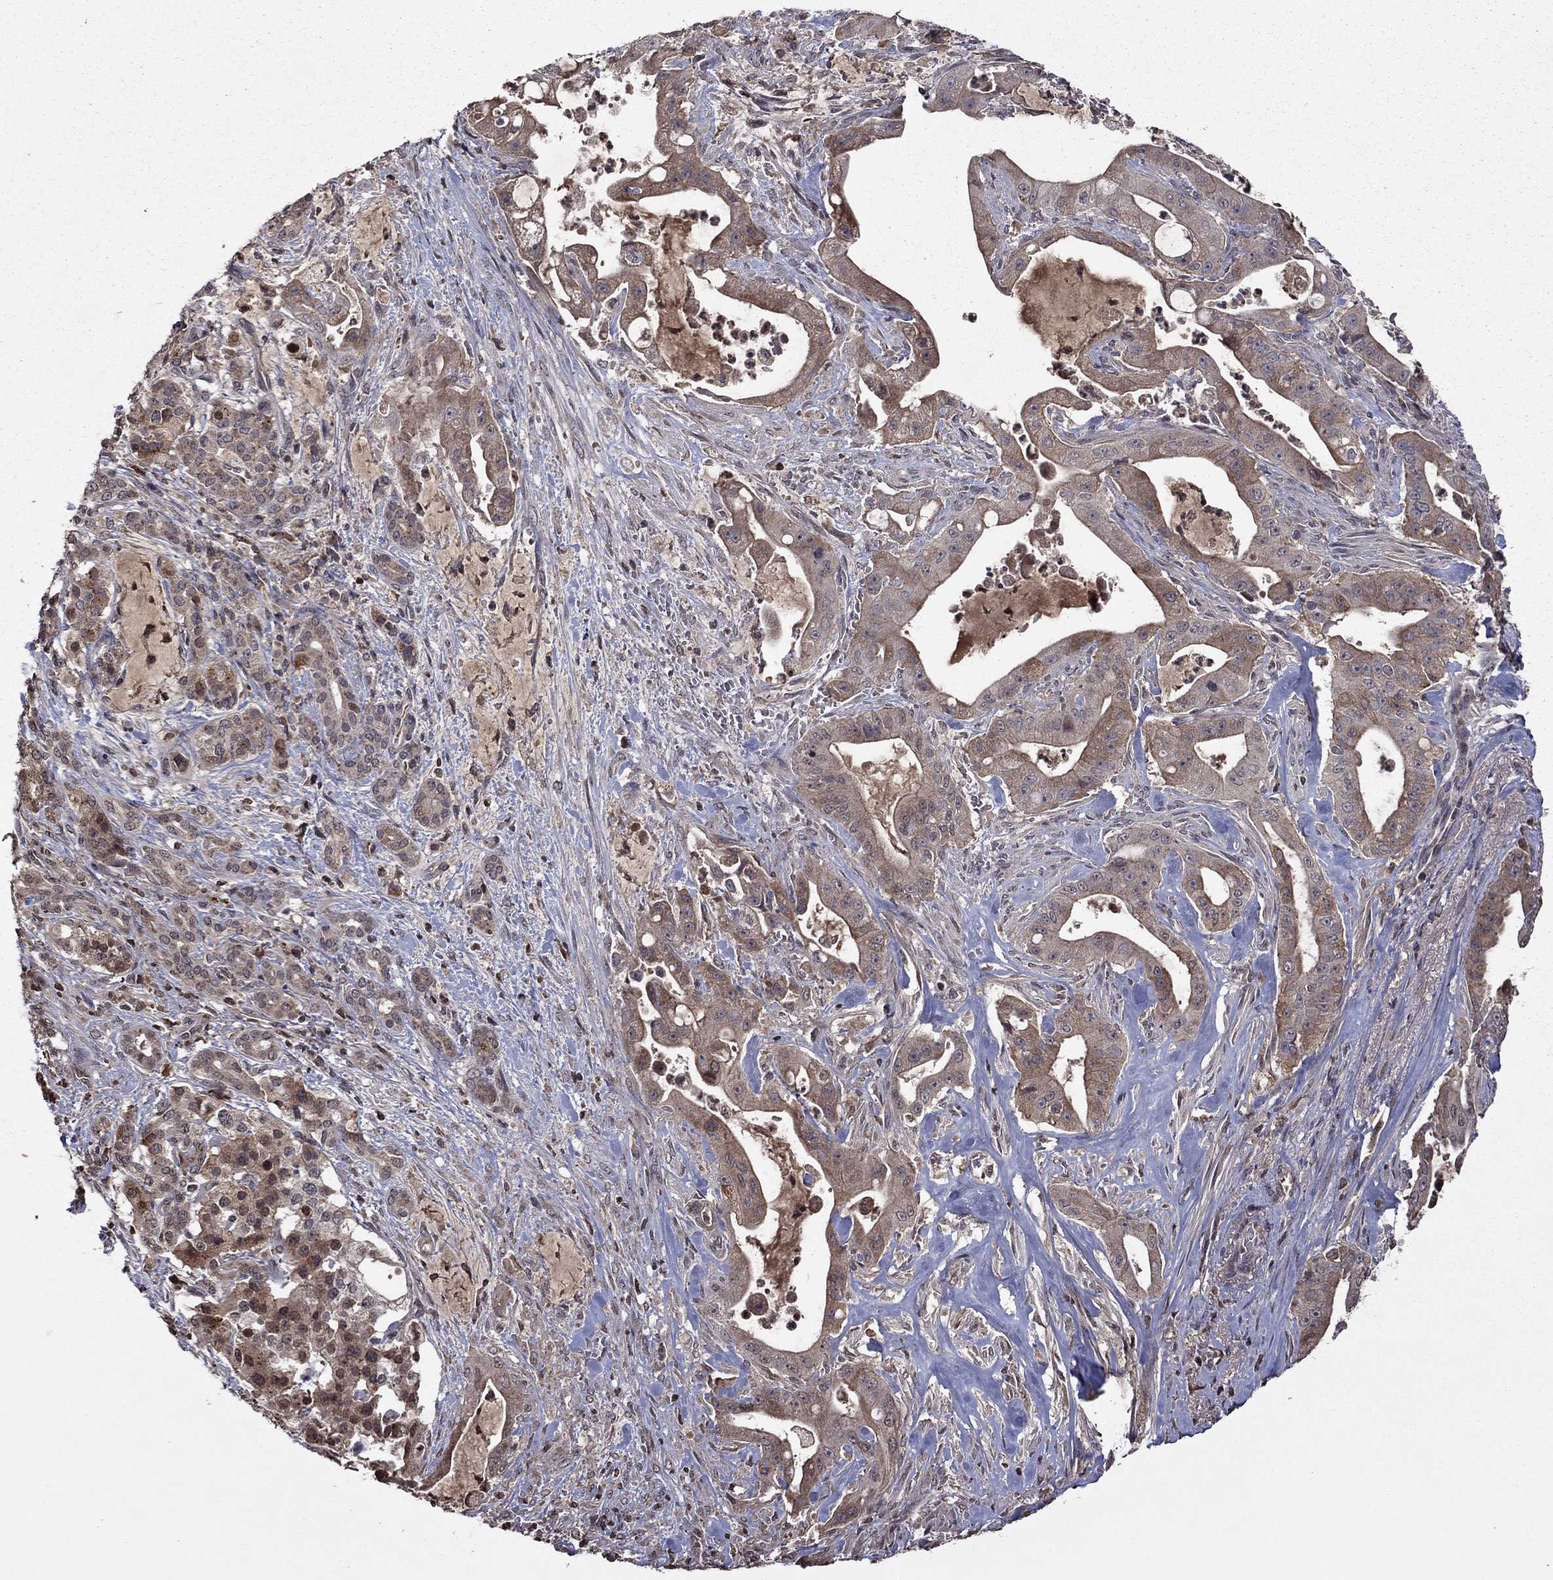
{"staining": {"intensity": "weak", "quantity": "25%-75%", "location": "cytoplasmic/membranous"}, "tissue": "pancreatic cancer", "cell_type": "Tumor cells", "image_type": "cancer", "snomed": [{"axis": "morphology", "description": "Normal tissue, NOS"}, {"axis": "morphology", "description": "Inflammation, NOS"}, {"axis": "morphology", "description": "Adenocarcinoma, NOS"}, {"axis": "topography", "description": "Pancreas"}], "caption": "An image of pancreatic adenocarcinoma stained for a protein displays weak cytoplasmic/membranous brown staining in tumor cells.", "gene": "NLGN1", "patient": {"sex": "male", "age": 57}}